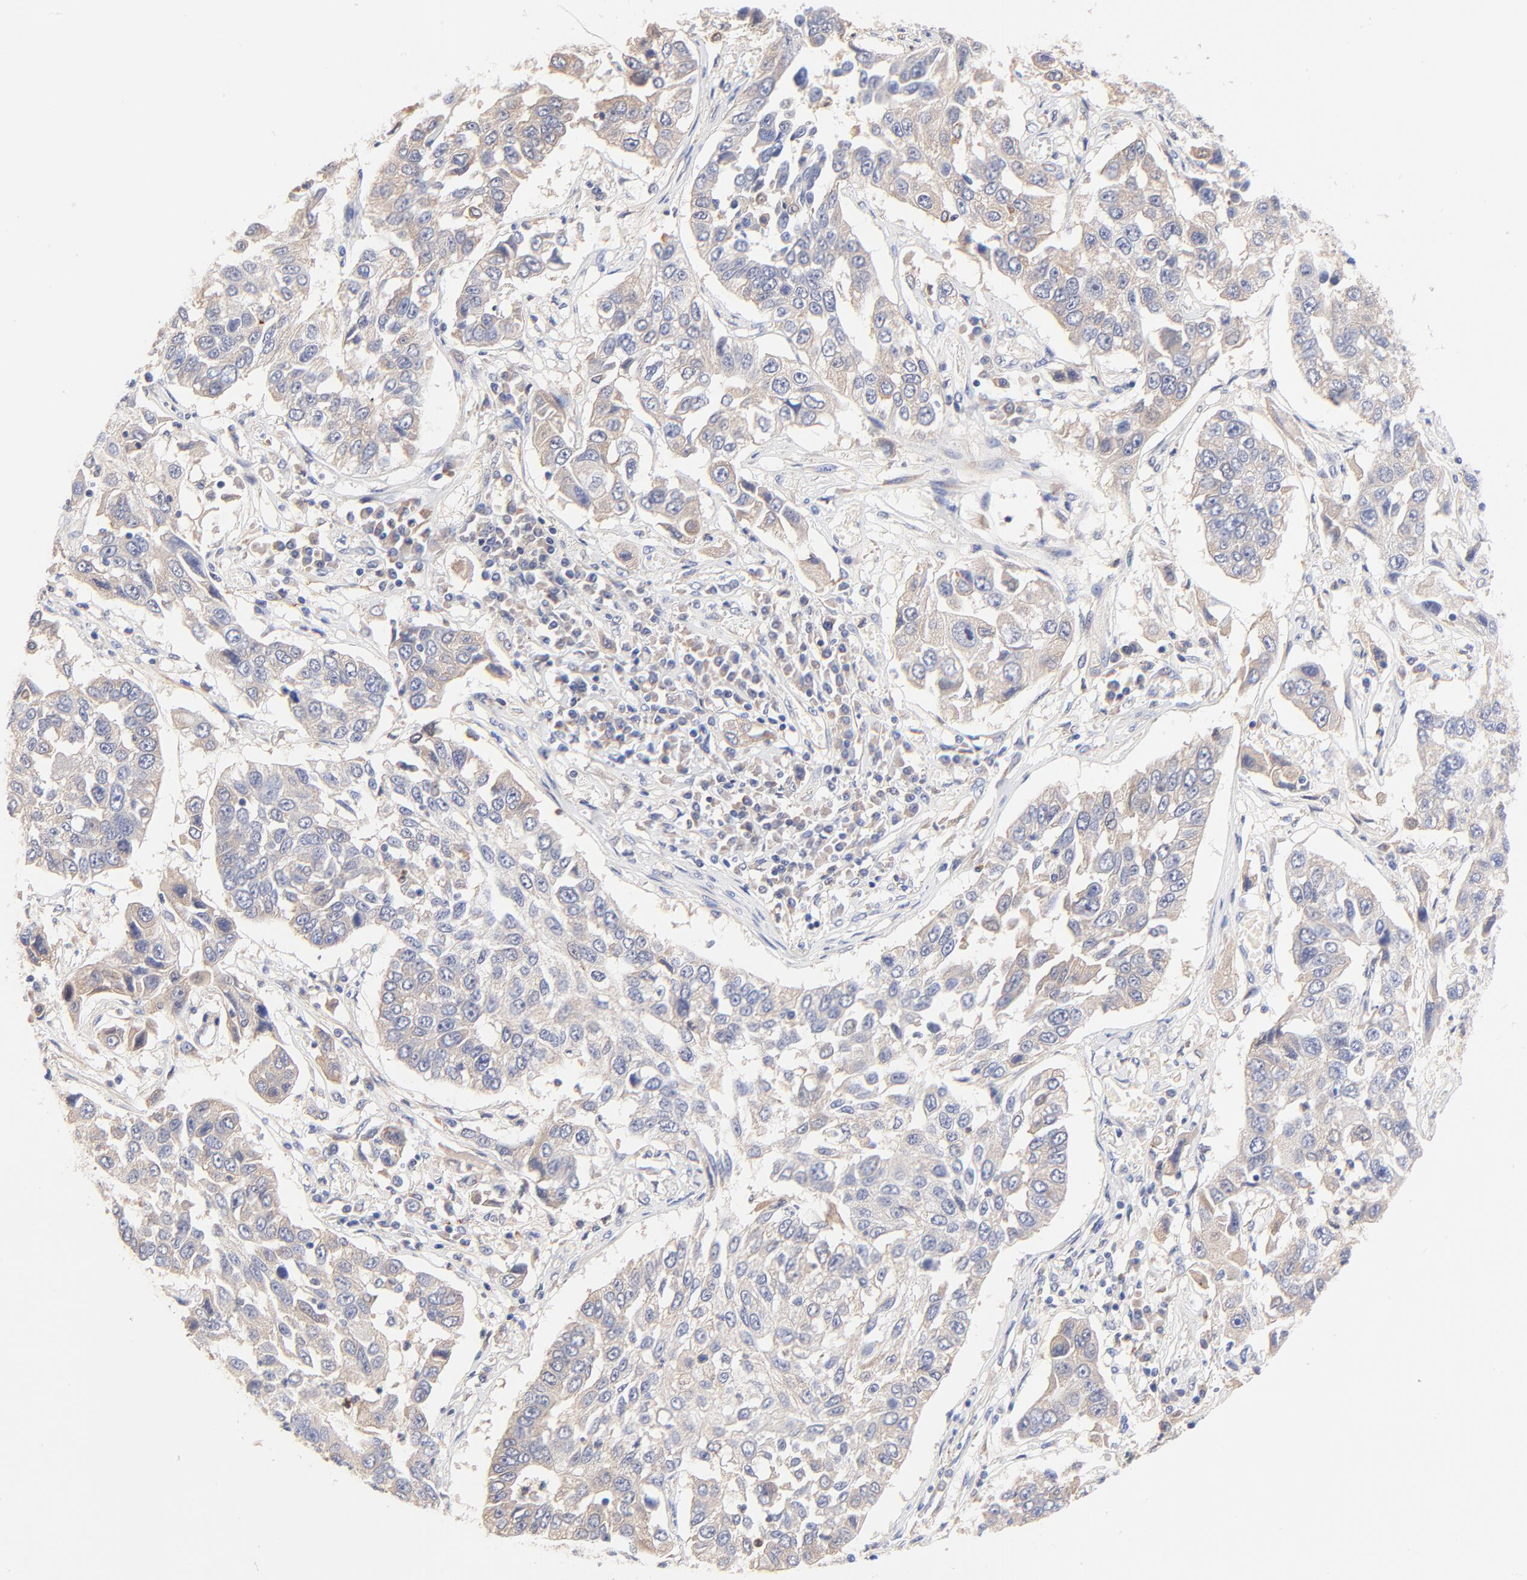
{"staining": {"intensity": "weak", "quantity": ">75%", "location": "cytoplasmic/membranous"}, "tissue": "lung cancer", "cell_type": "Tumor cells", "image_type": "cancer", "snomed": [{"axis": "morphology", "description": "Squamous cell carcinoma, NOS"}, {"axis": "topography", "description": "Lung"}], "caption": "Tumor cells reveal low levels of weak cytoplasmic/membranous expression in approximately >75% of cells in human lung cancer.", "gene": "PTK7", "patient": {"sex": "male", "age": 71}}